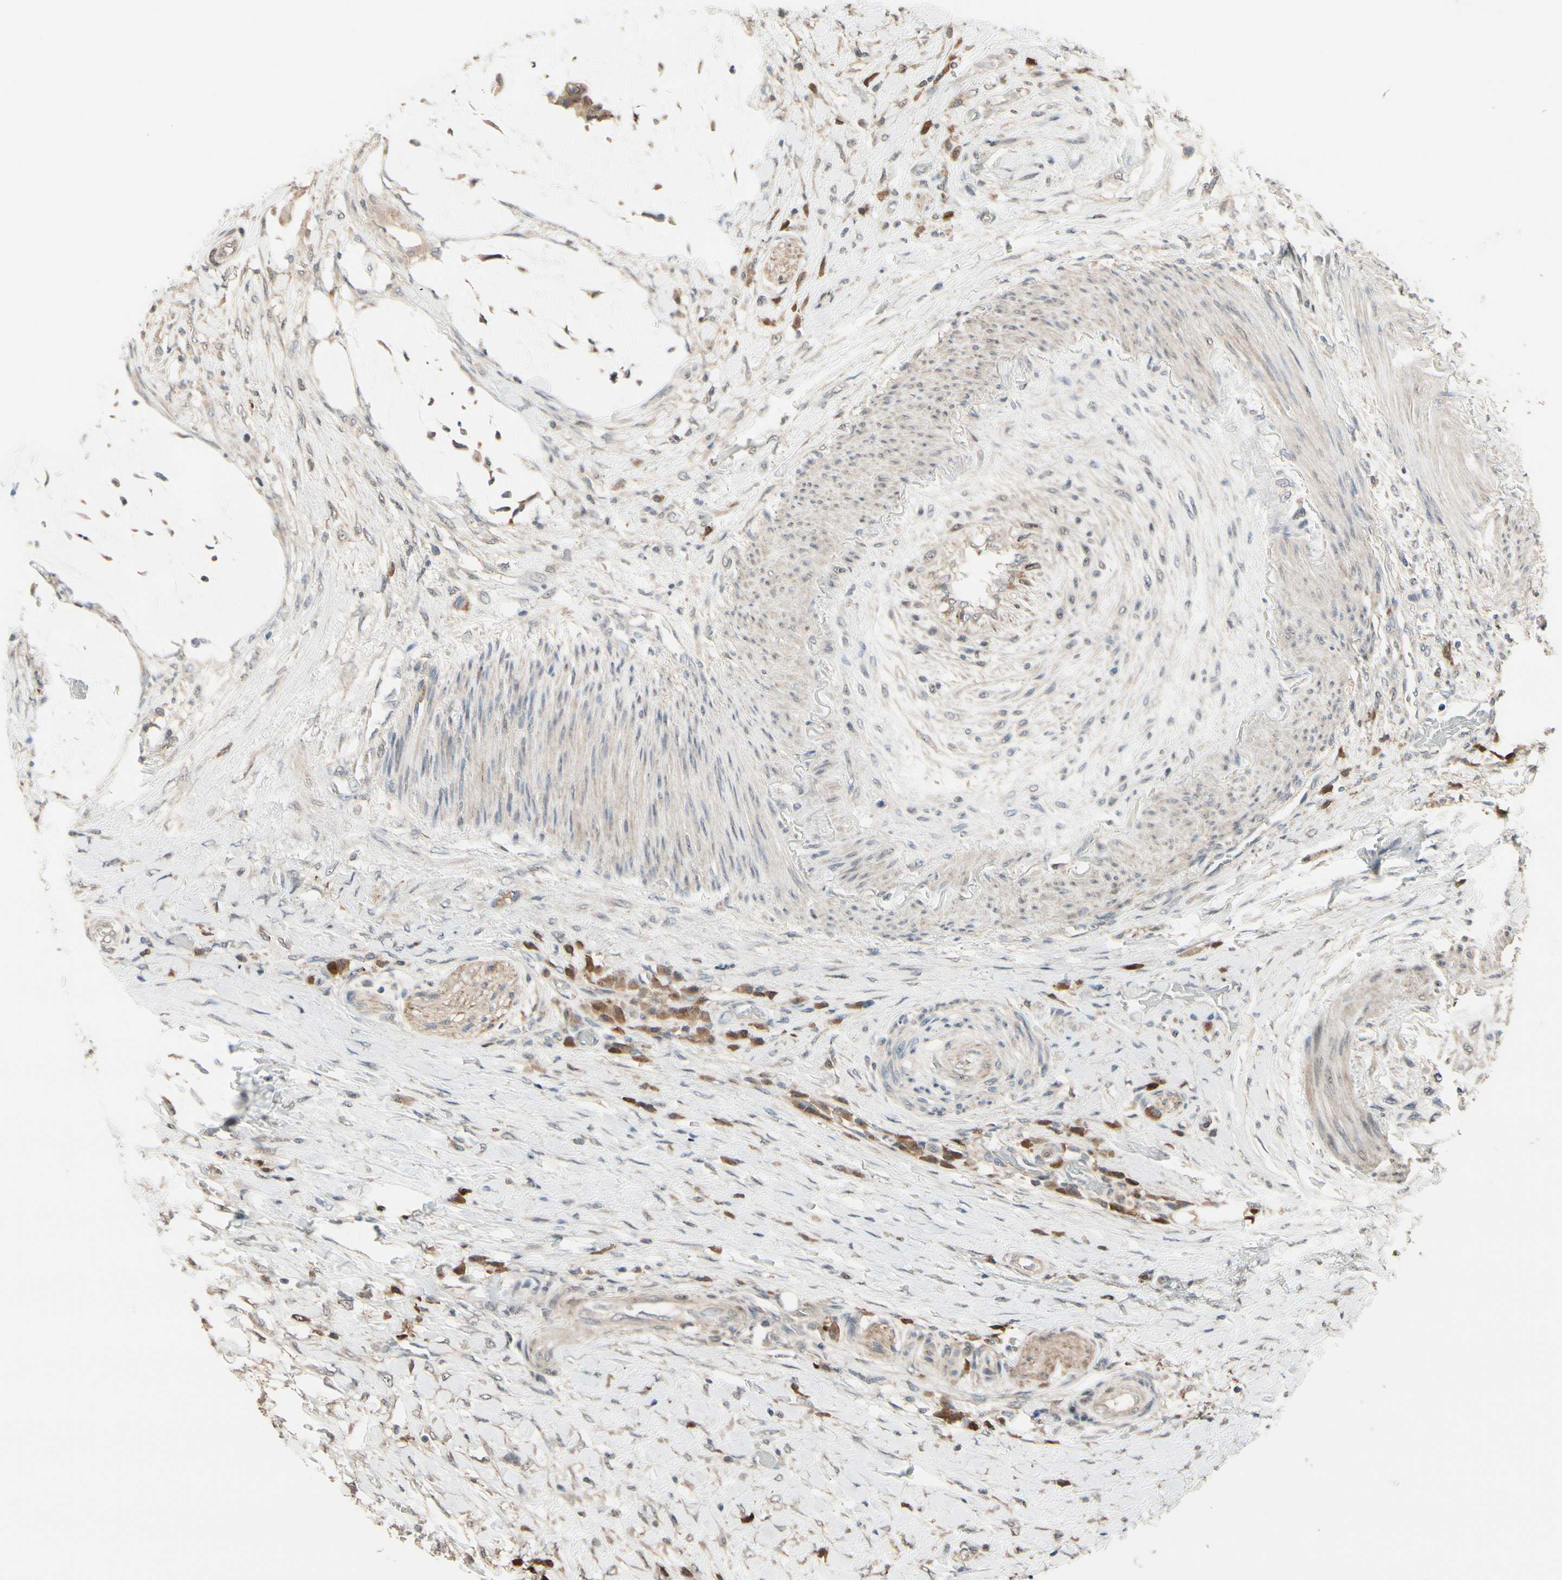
{"staining": {"intensity": "weak", "quantity": ">75%", "location": "cytoplasmic/membranous"}, "tissue": "colorectal cancer", "cell_type": "Tumor cells", "image_type": "cancer", "snomed": [{"axis": "morphology", "description": "Adenocarcinoma, NOS"}, {"axis": "topography", "description": "Rectum"}], "caption": "Immunohistochemistry (IHC) of colorectal cancer shows low levels of weak cytoplasmic/membranous expression in approximately >75% of tumor cells. The staining was performed using DAB to visualize the protein expression in brown, while the nuclei were stained in blue with hematoxylin (Magnification: 20x).", "gene": "CSF1R", "patient": {"sex": "female", "age": 77}}